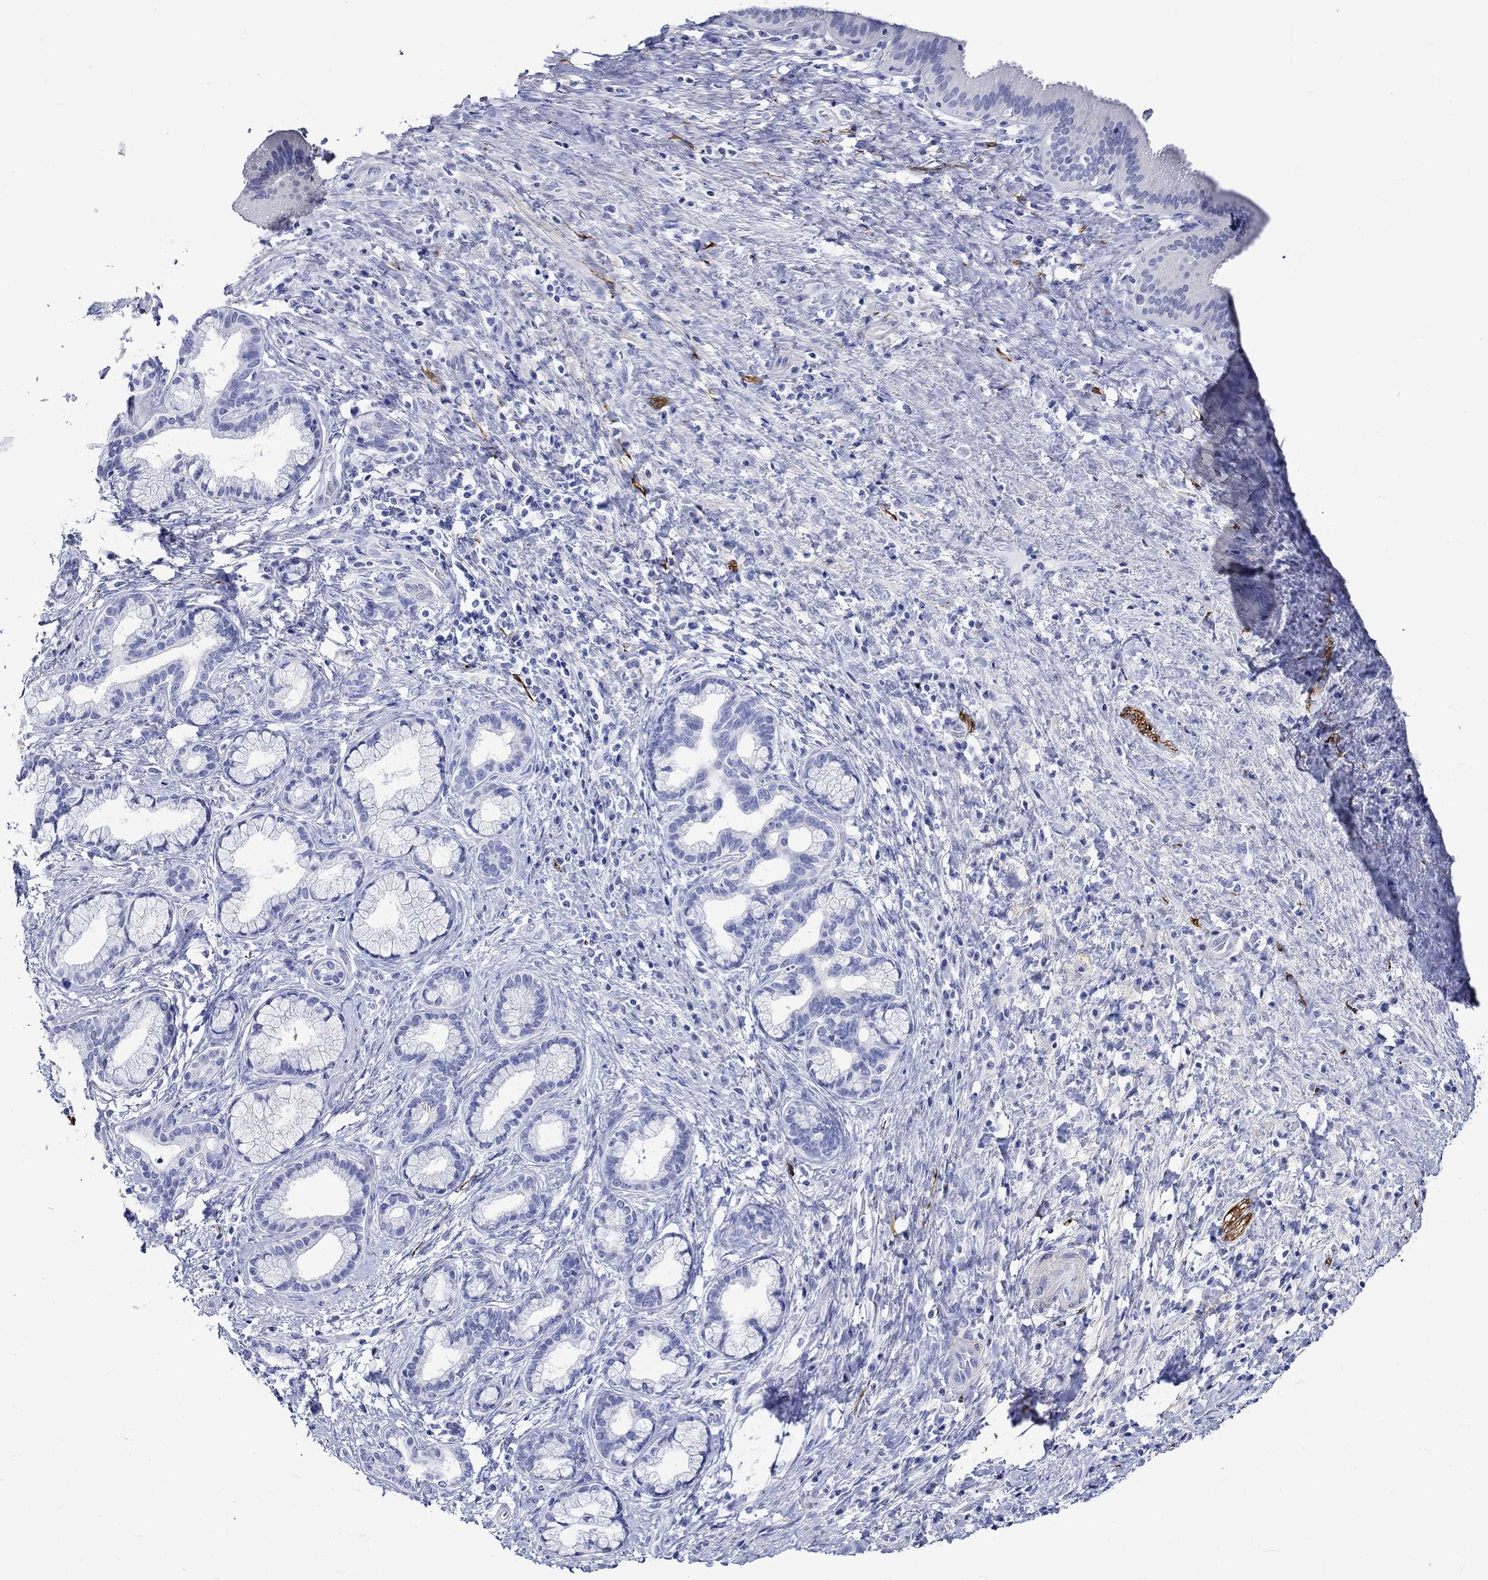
{"staining": {"intensity": "negative", "quantity": "none", "location": "none"}, "tissue": "liver cancer", "cell_type": "Tumor cells", "image_type": "cancer", "snomed": [{"axis": "morphology", "description": "Cholangiocarcinoma"}, {"axis": "topography", "description": "Liver"}], "caption": "Protein analysis of cholangiocarcinoma (liver) demonstrates no significant expression in tumor cells. Nuclei are stained in blue.", "gene": "CRYAB", "patient": {"sex": "female", "age": 73}}